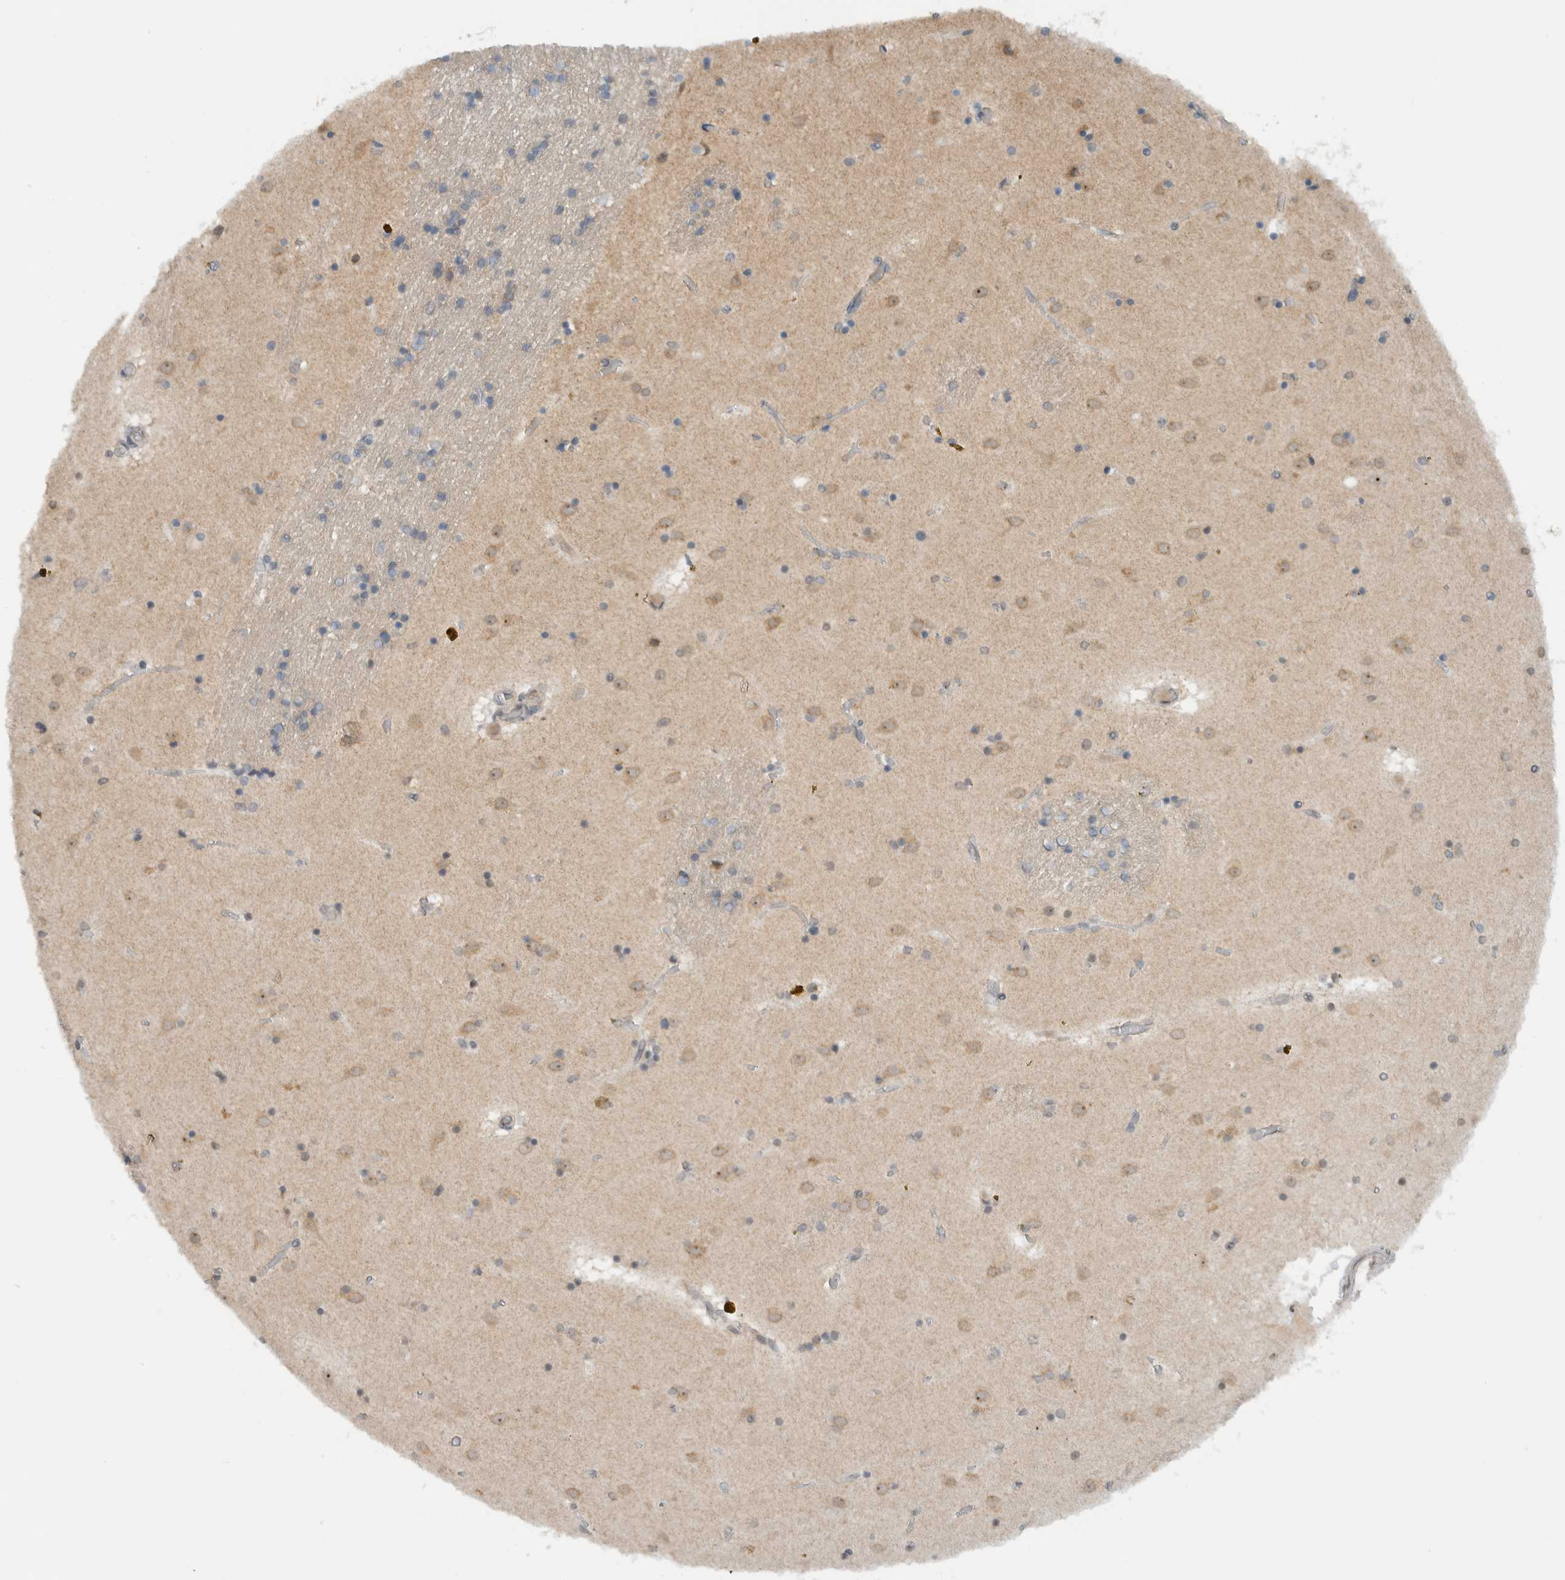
{"staining": {"intensity": "negative", "quantity": "none", "location": "none"}, "tissue": "caudate", "cell_type": "Glial cells", "image_type": "normal", "snomed": [{"axis": "morphology", "description": "Normal tissue, NOS"}, {"axis": "topography", "description": "Lateral ventricle wall"}], "caption": "Caudate was stained to show a protein in brown. There is no significant expression in glial cells. (IHC, brightfield microscopy, high magnification).", "gene": "MPRIP", "patient": {"sex": "male", "age": 70}}